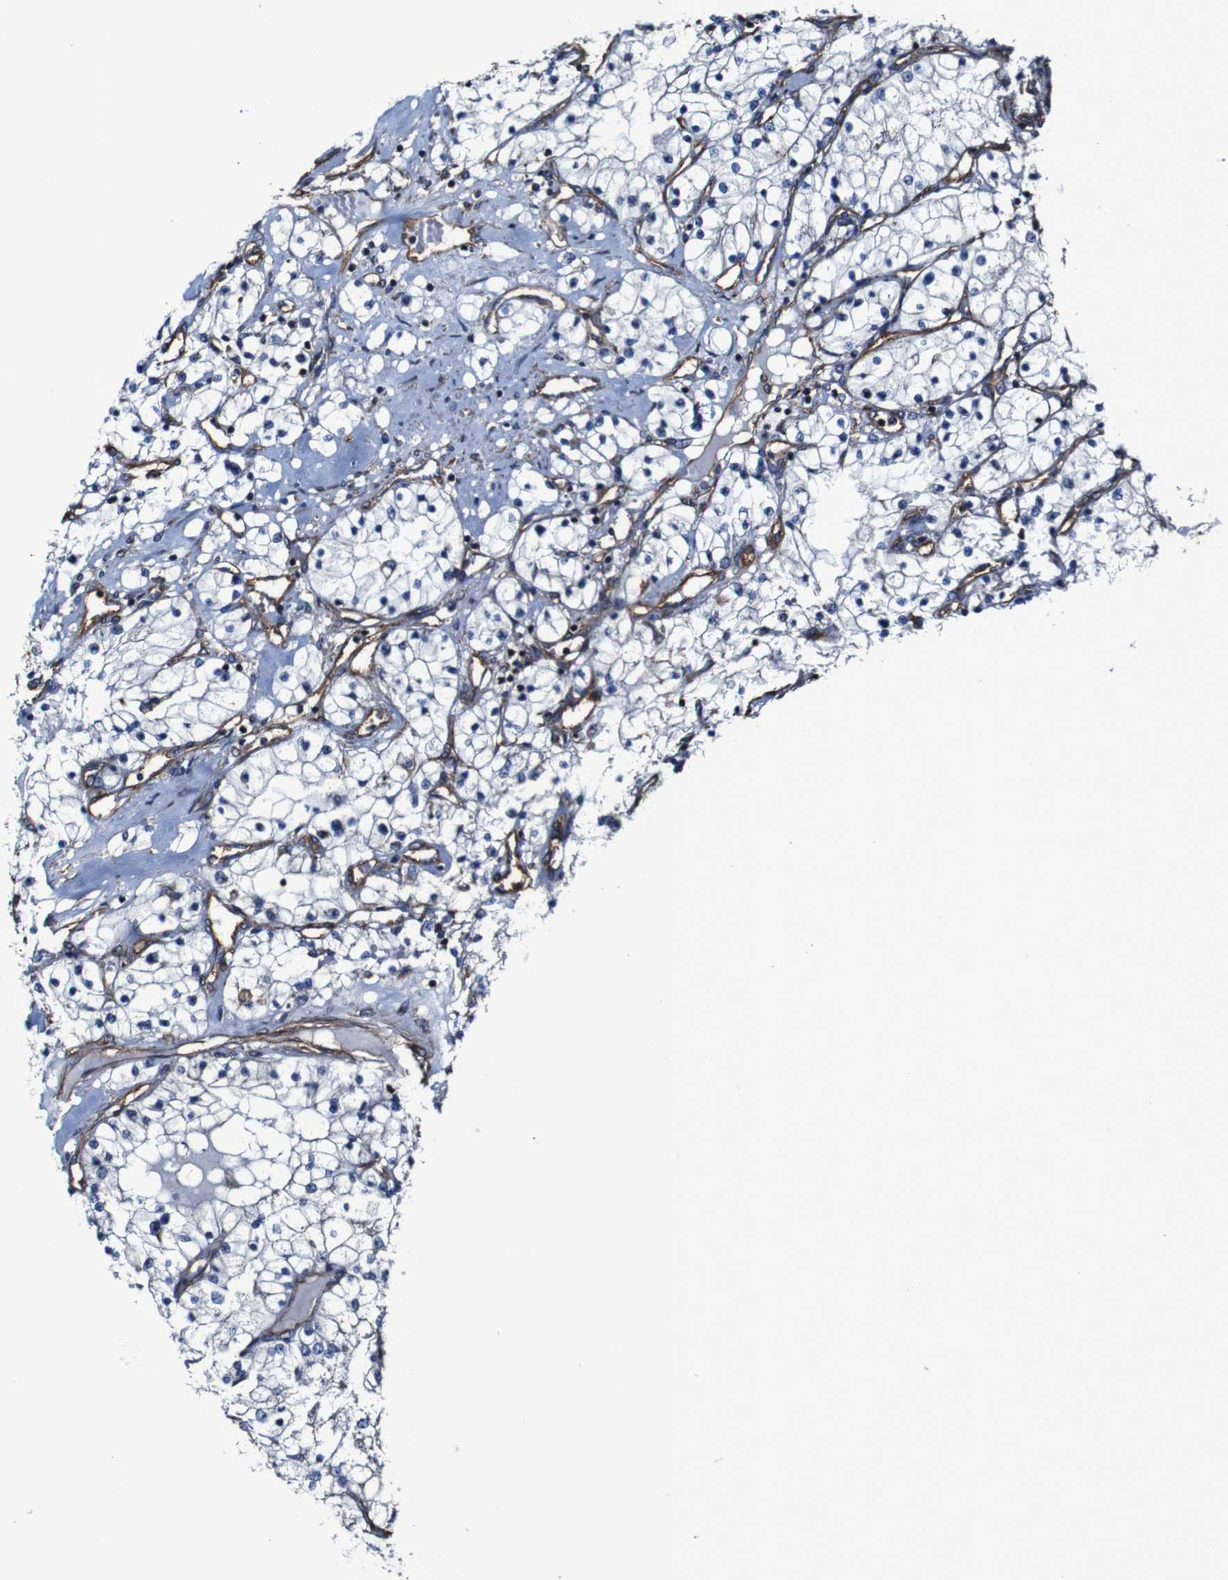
{"staining": {"intensity": "negative", "quantity": "none", "location": "none"}, "tissue": "renal cancer", "cell_type": "Tumor cells", "image_type": "cancer", "snomed": [{"axis": "morphology", "description": "Adenocarcinoma, NOS"}, {"axis": "topography", "description": "Kidney"}], "caption": "Tumor cells are negative for protein expression in human adenocarcinoma (renal).", "gene": "CSF1R", "patient": {"sex": "male", "age": 68}}